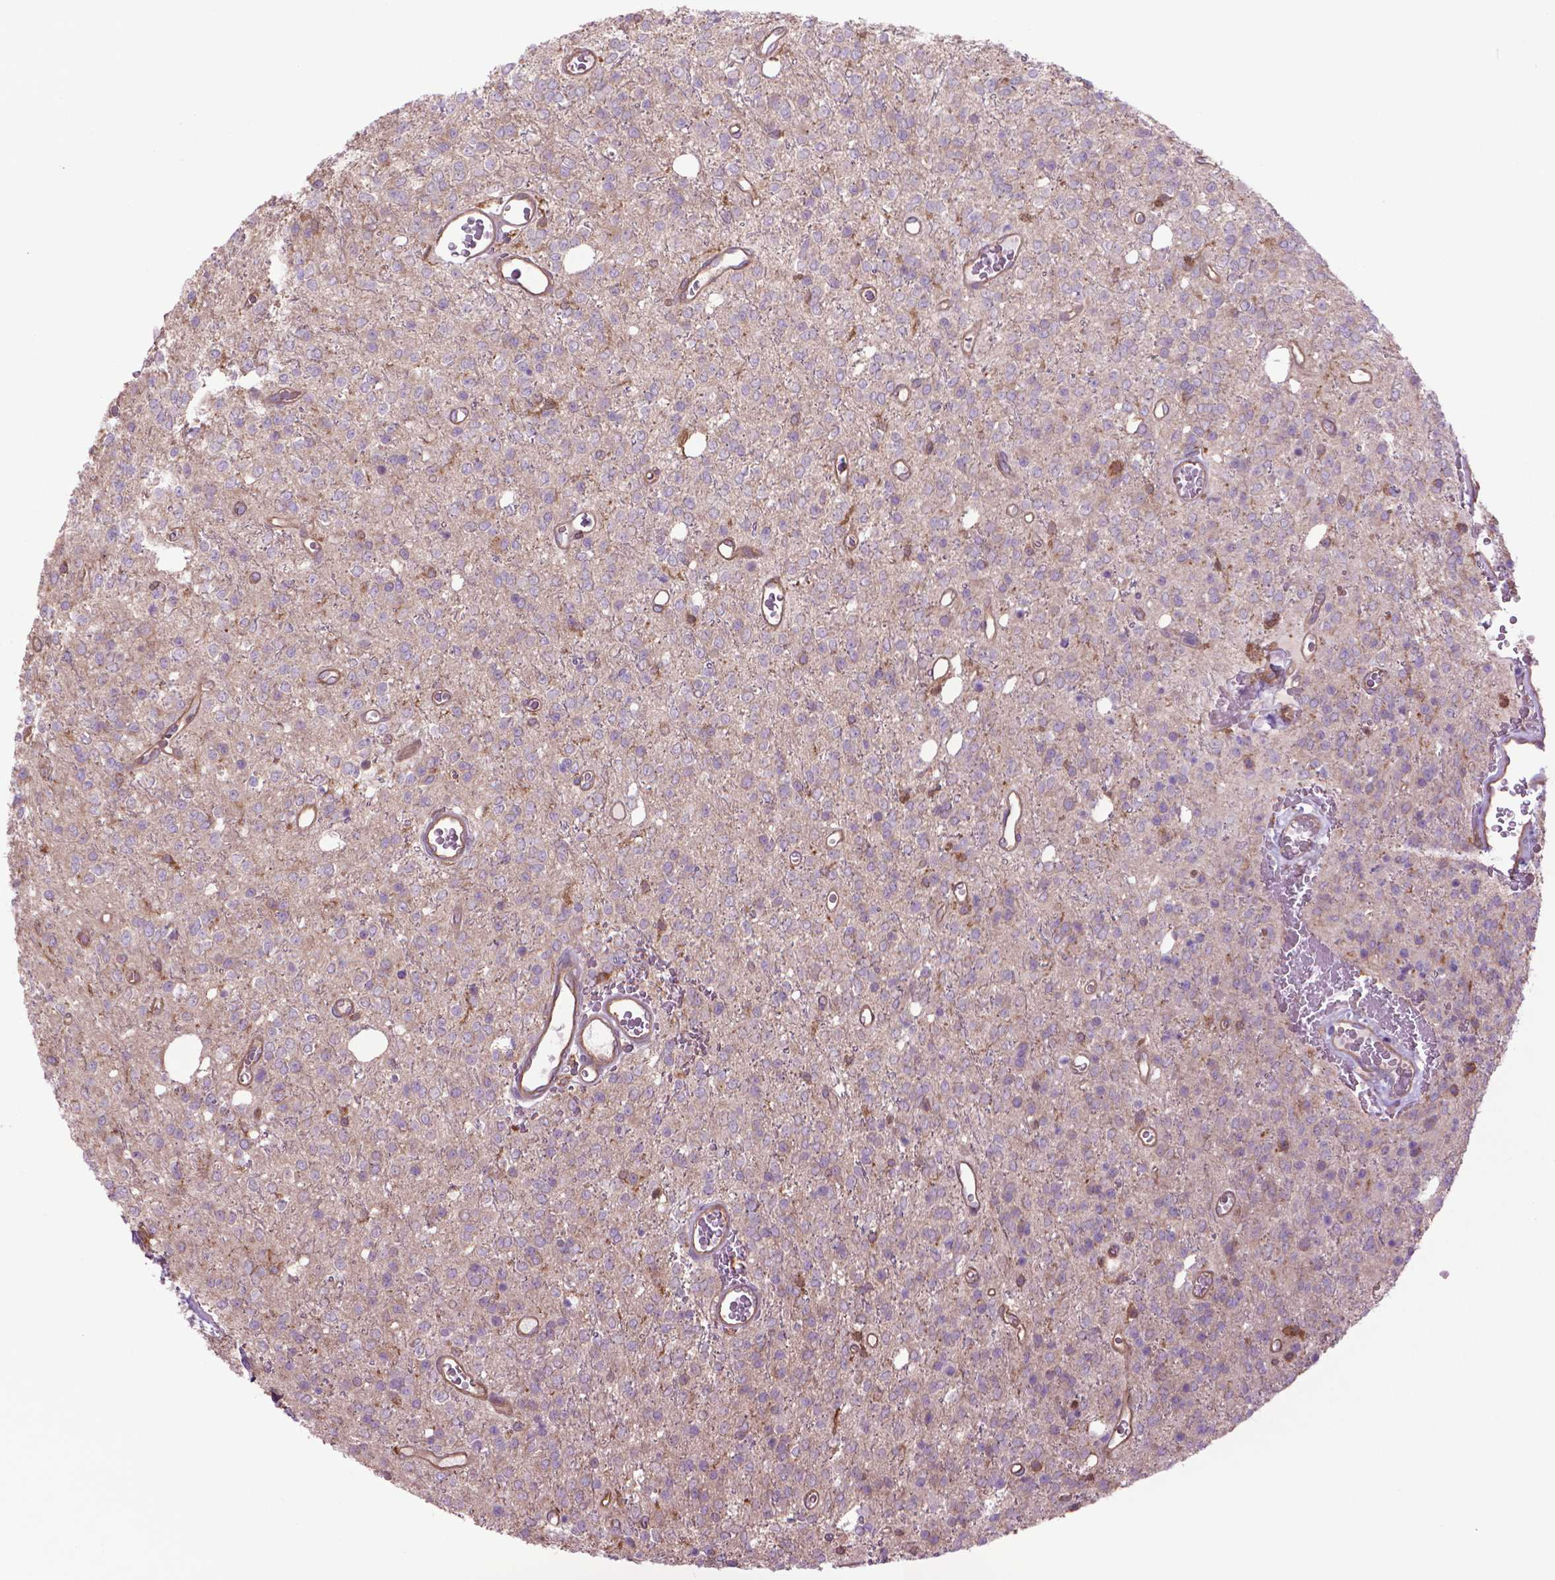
{"staining": {"intensity": "negative", "quantity": "none", "location": "none"}, "tissue": "glioma", "cell_type": "Tumor cells", "image_type": "cancer", "snomed": [{"axis": "morphology", "description": "Glioma, malignant, Low grade"}, {"axis": "topography", "description": "Brain"}], "caption": "A high-resolution histopathology image shows immunohistochemistry staining of malignant glioma (low-grade), which exhibits no significant expression in tumor cells.", "gene": "CORO1B", "patient": {"sex": "female", "age": 45}}